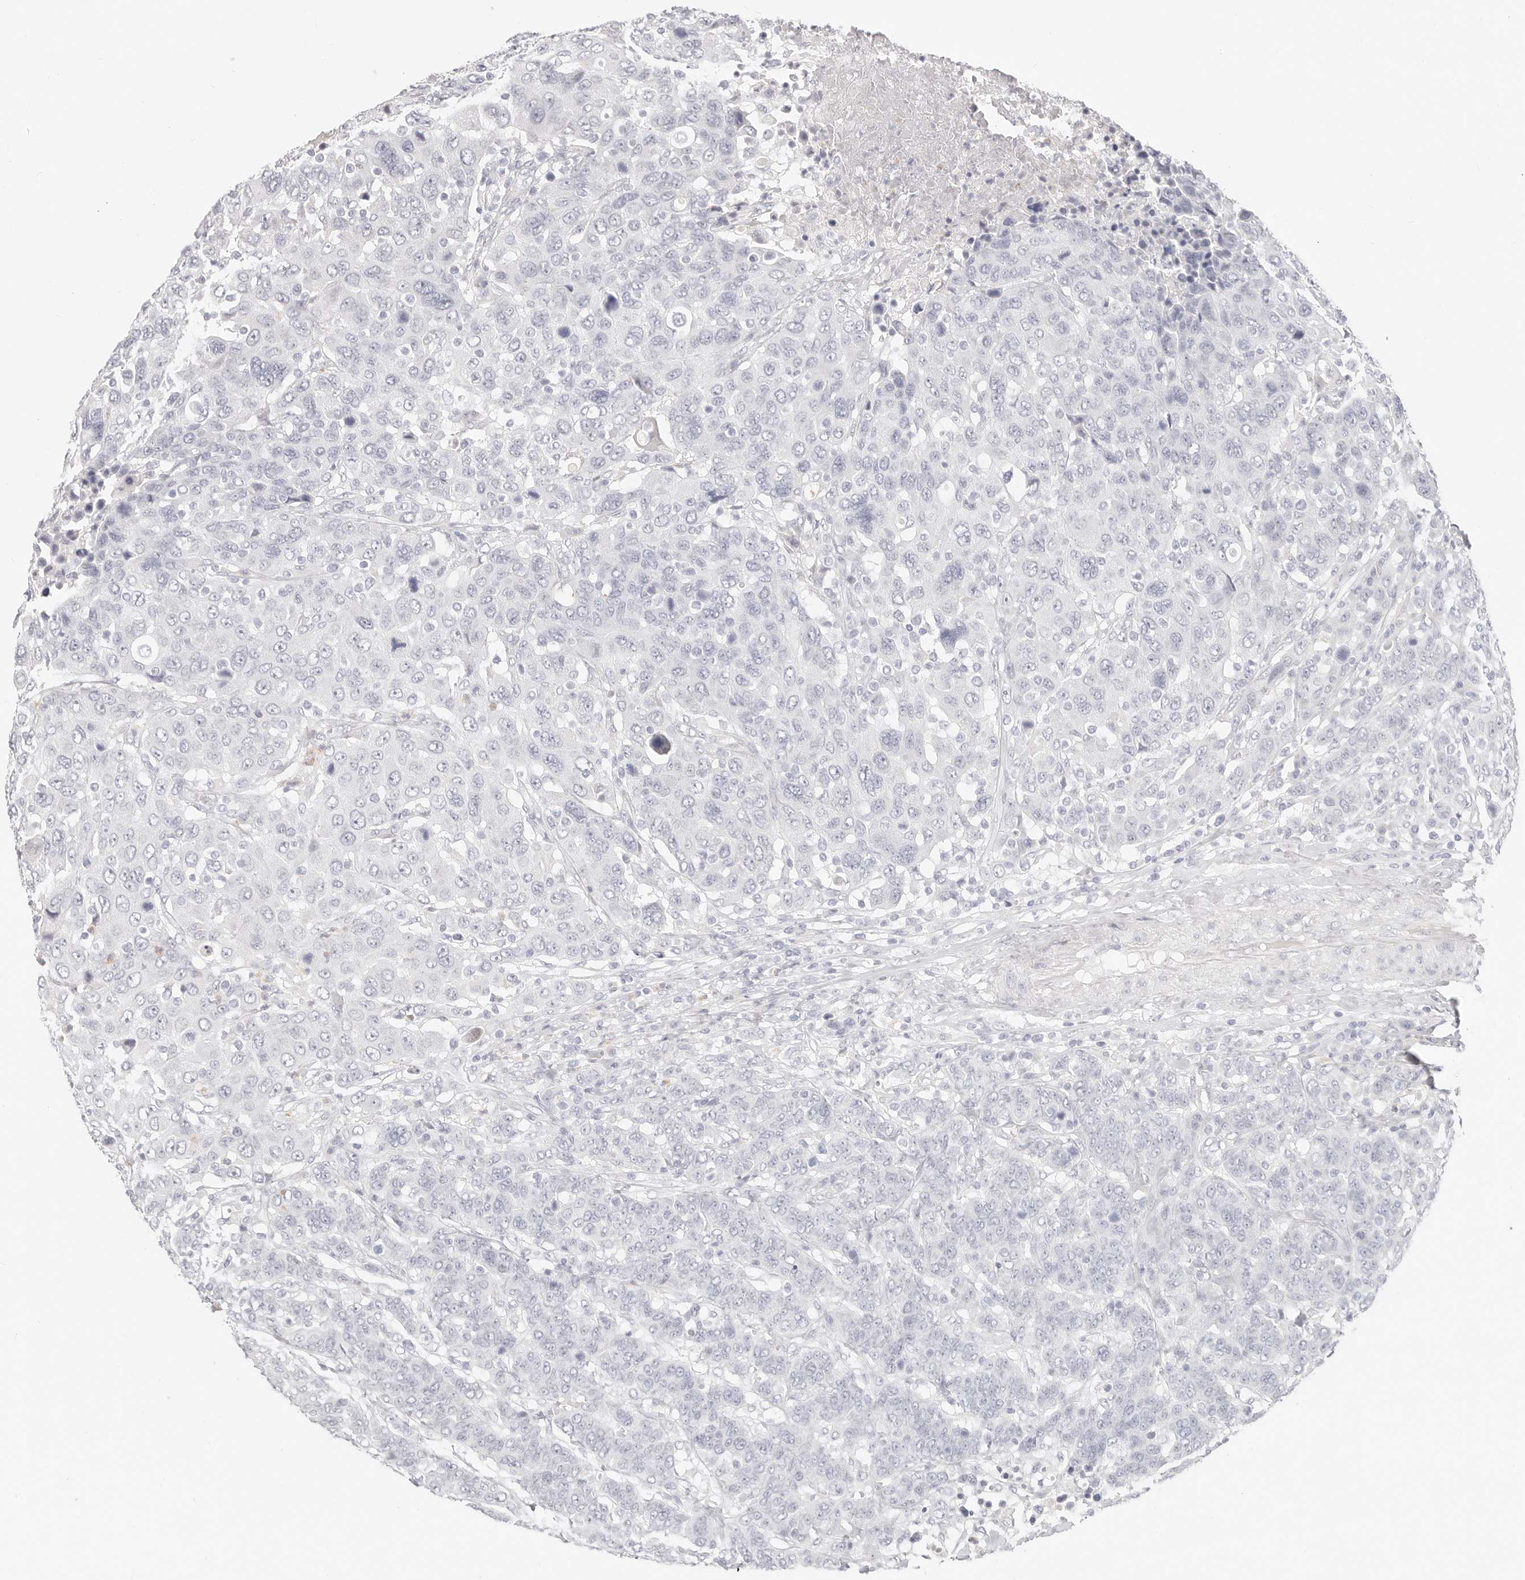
{"staining": {"intensity": "negative", "quantity": "none", "location": "none"}, "tissue": "breast cancer", "cell_type": "Tumor cells", "image_type": "cancer", "snomed": [{"axis": "morphology", "description": "Duct carcinoma"}, {"axis": "topography", "description": "Breast"}], "caption": "Protein analysis of breast infiltrating ductal carcinoma reveals no significant positivity in tumor cells. (Stains: DAB (3,3'-diaminobenzidine) immunohistochemistry (IHC) with hematoxylin counter stain, Microscopy: brightfield microscopy at high magnification).", "gene": "ASCL1", "patient": {"sex": "female", "age": 37}}